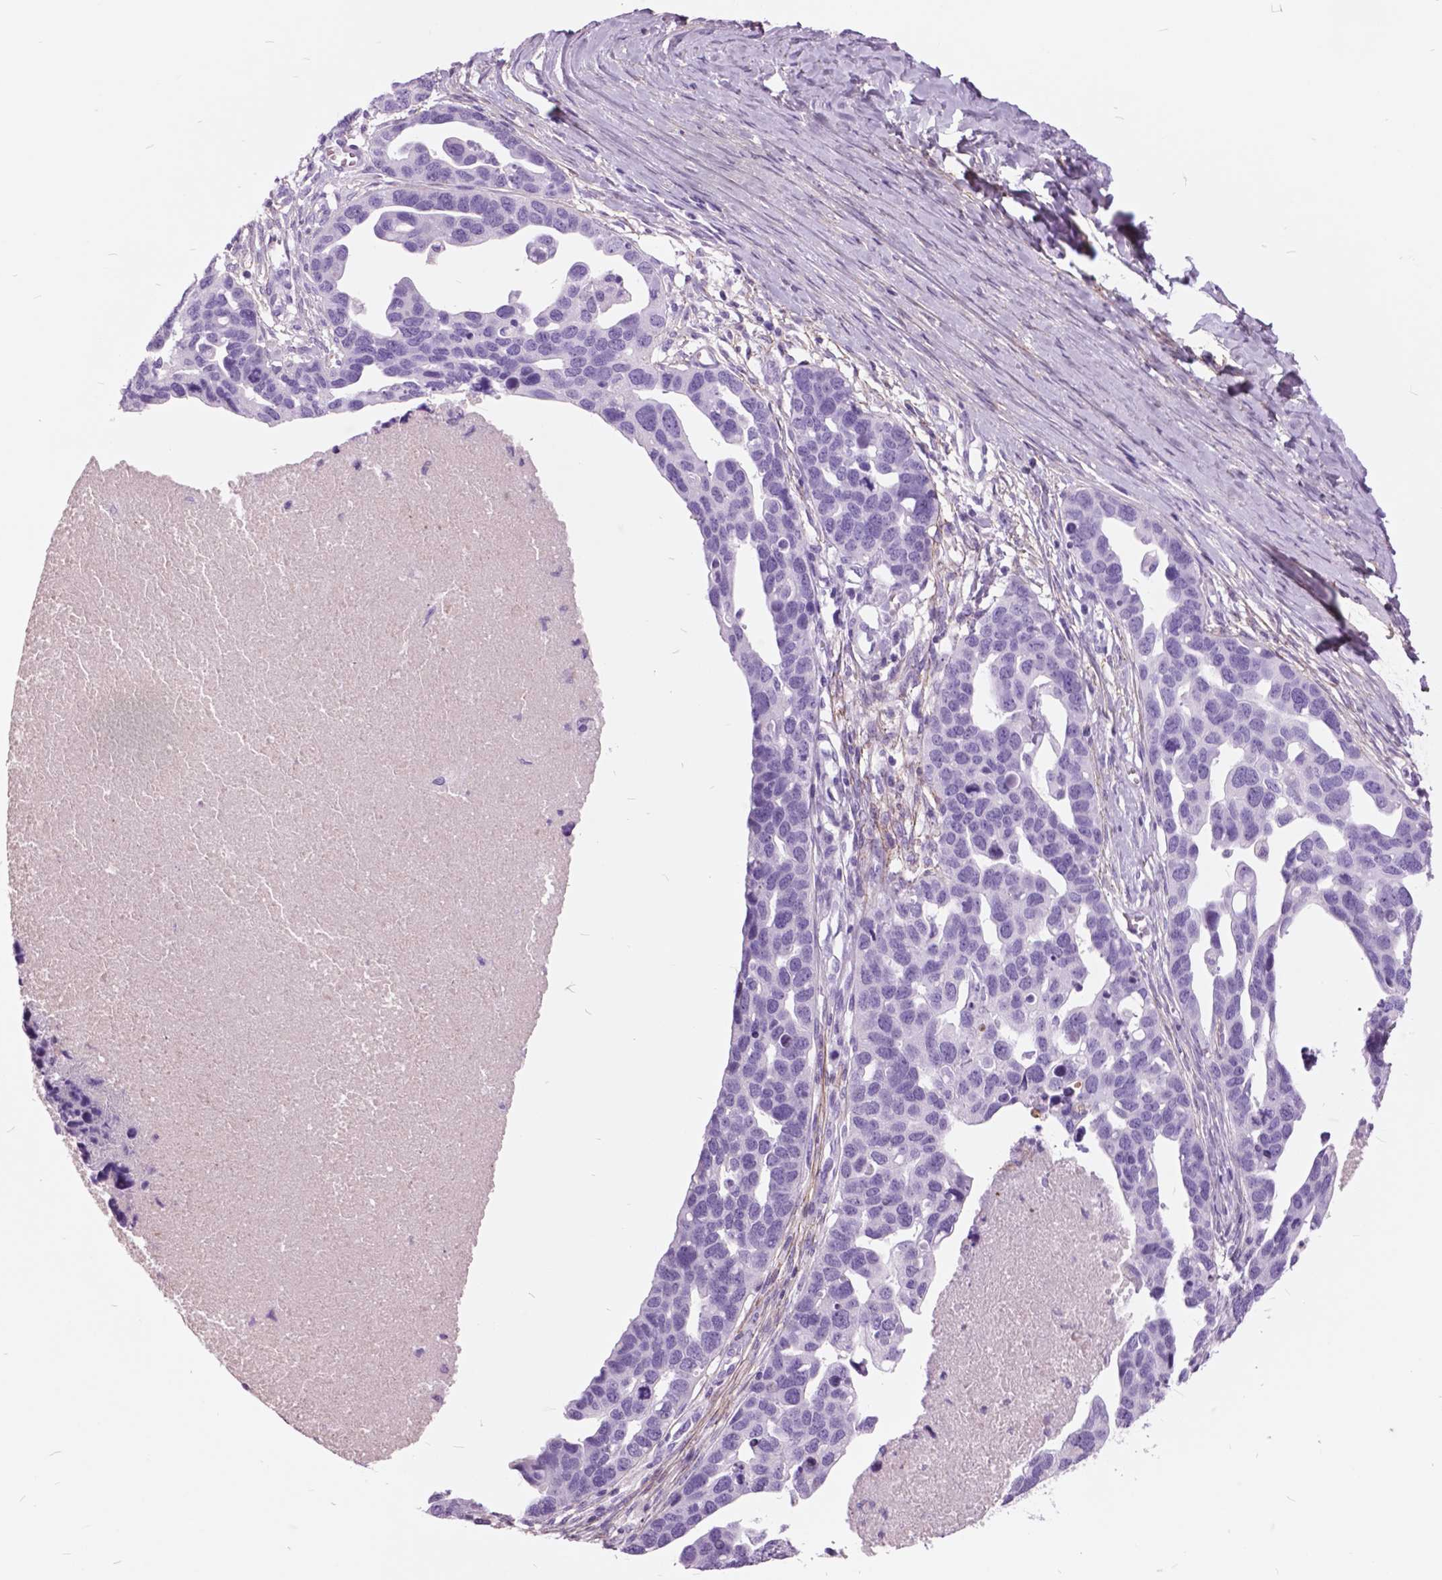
{"staining": {"intensity": "negative", "quantity": "none", "location": "none"}, "tissue": "ovarian cancer", "cell_type": "Tumor cells", "image_type": "cancer", "snomed": [{"axis": "morphology", "description": "Cystadenocarcinoma, serous, NOS"}, {"axis": "topography", "description": "Ovary"}], "caption": "A micrograph of human ovarian cancer is negative for staining in tumor cells.", "gene": "GDF9", "patient": {"sex": "female", "age": 54}}